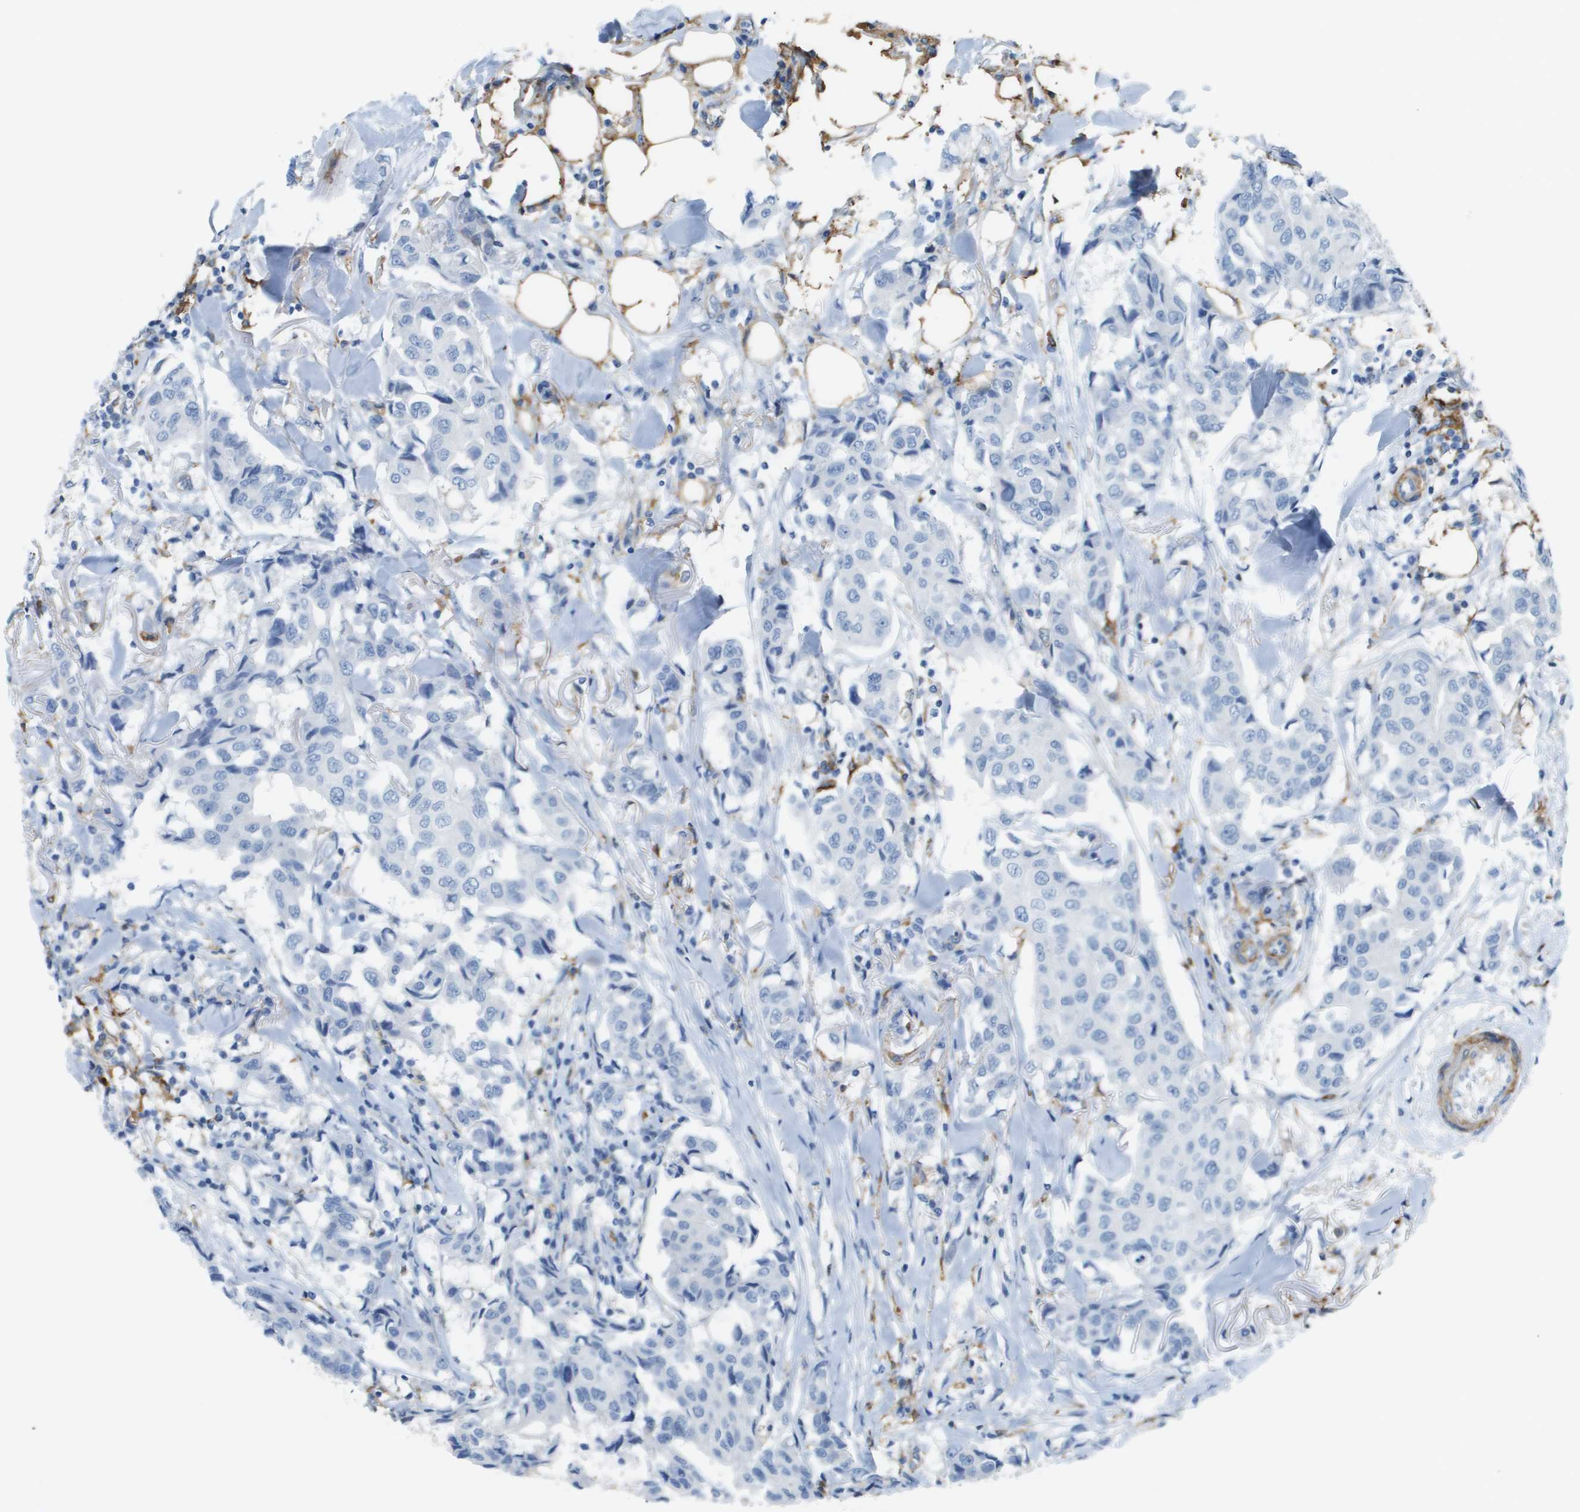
{"staining": {"intensity": "negative", "quantity": "none", "location": "none"}, "tissue": "breast cancer", "cell_type": "Tumor cells", "image_type": "cancer", "snomed": [{"axis": "morphology", "description": "Duct carcinoma"}, {"axis": "topography", "description": "Breast"}], "caption": "Immunohistochemistry of human invasive ductal carcinoma (breast) reveals no staining in tumor cells.", "gene": "ZBTB43", "patient": {"sex": "female", "age": 80}}